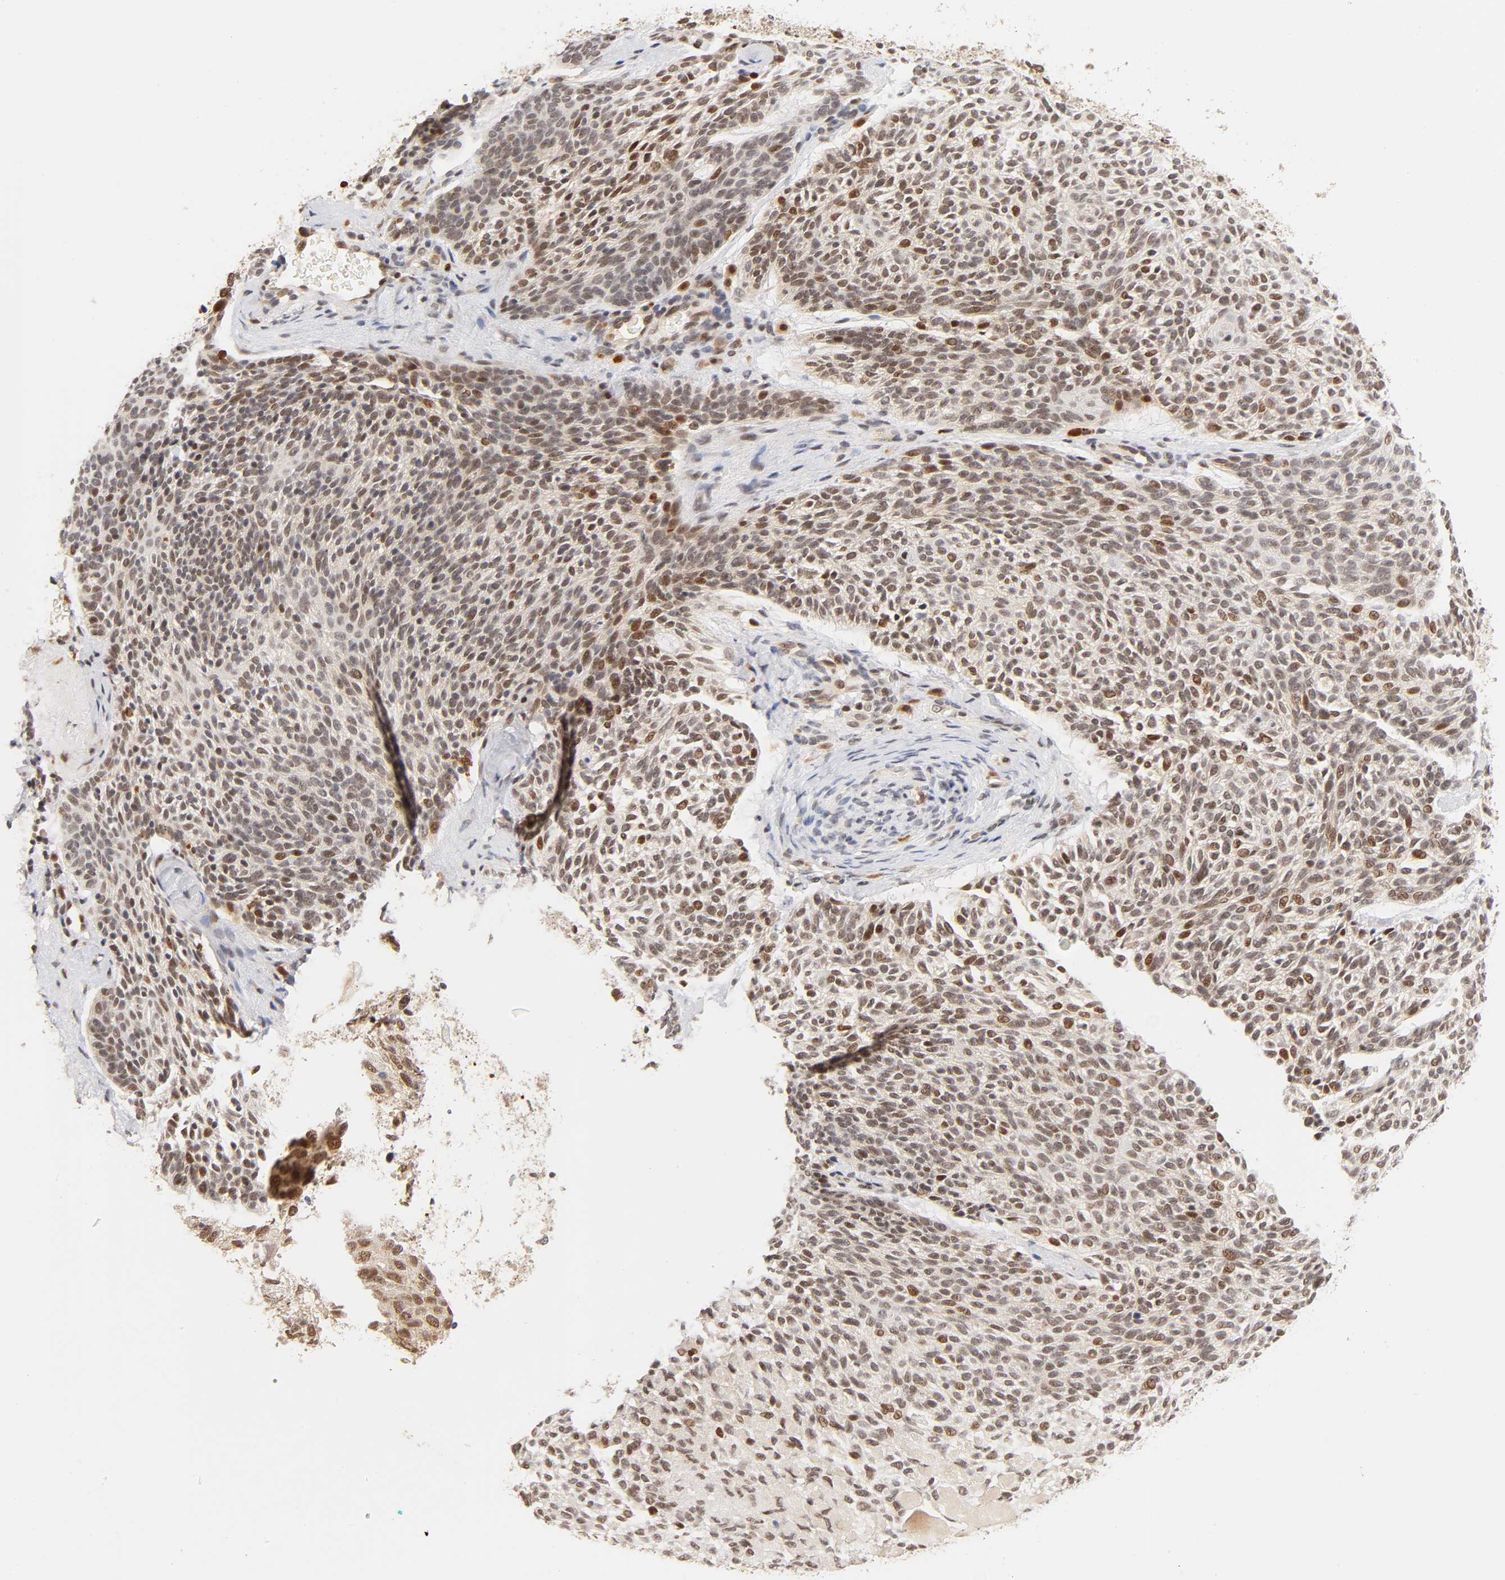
{"staining": {"intensity": "weak", "quantity": "25%-75%", "location": "cytoplasmic/membranous,nuclear"}, "tissue": "skin cancer", "cell_type": "Tumor cells", "image_type": "cancer", "snomed": [{"axis": "morphology", "description": "Normal tissue, NOS"}, {"axis": "morphology", "description": "Basal cell carcinoma"}, {"axis": "topography", "description": "Skin"}], "caption": "Protein staining of basal cell carcinoma (skin) tissue demonstrates weak cytoplasmic/membranous and nuclear positivity in about 25%-75% of tumor cells.", "gene": "TAF10", "patient": {"sex": "female", "age": 70}}